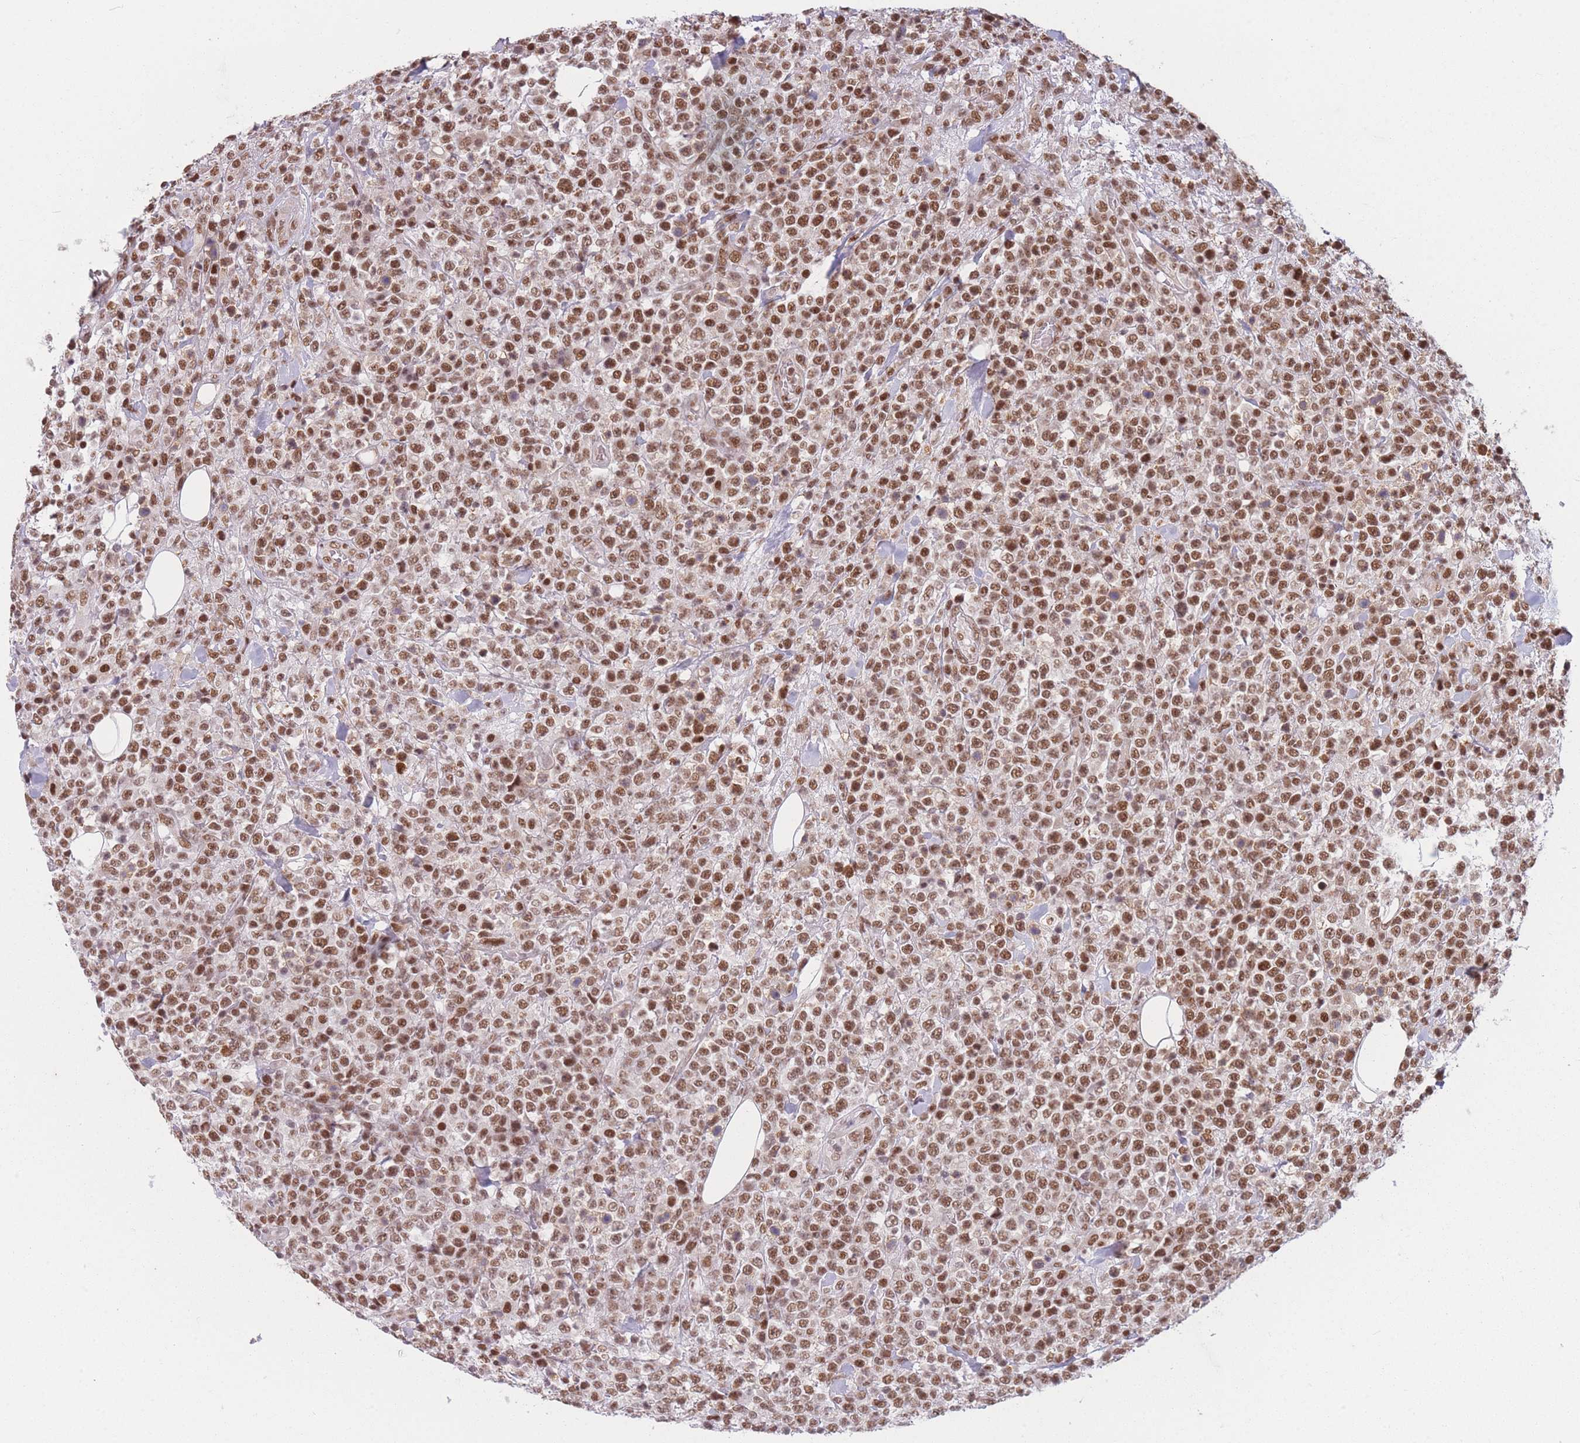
{"staining": {"intensity": "strong", "quantity": ">75%", "location": "nuclear"}, "tissue": "lymphoma", "cell_type": "Tumor cells", "image_type": "cancer", "snomed": [{"axis": "morphology", "description": "Malignant lymphoma, non-Hodgkin's type, High grade"}, {"axis": "topography", "description": "Colon"}], "caption": "Malignant lymphoma, non-Hodgkin's type (high-grade) stained with a brown dye shows strong nuclear positive staining in about >75% of tumor cells.", "gene": "SUPT6H", "patient": {"sex": "female", "age": 53}}